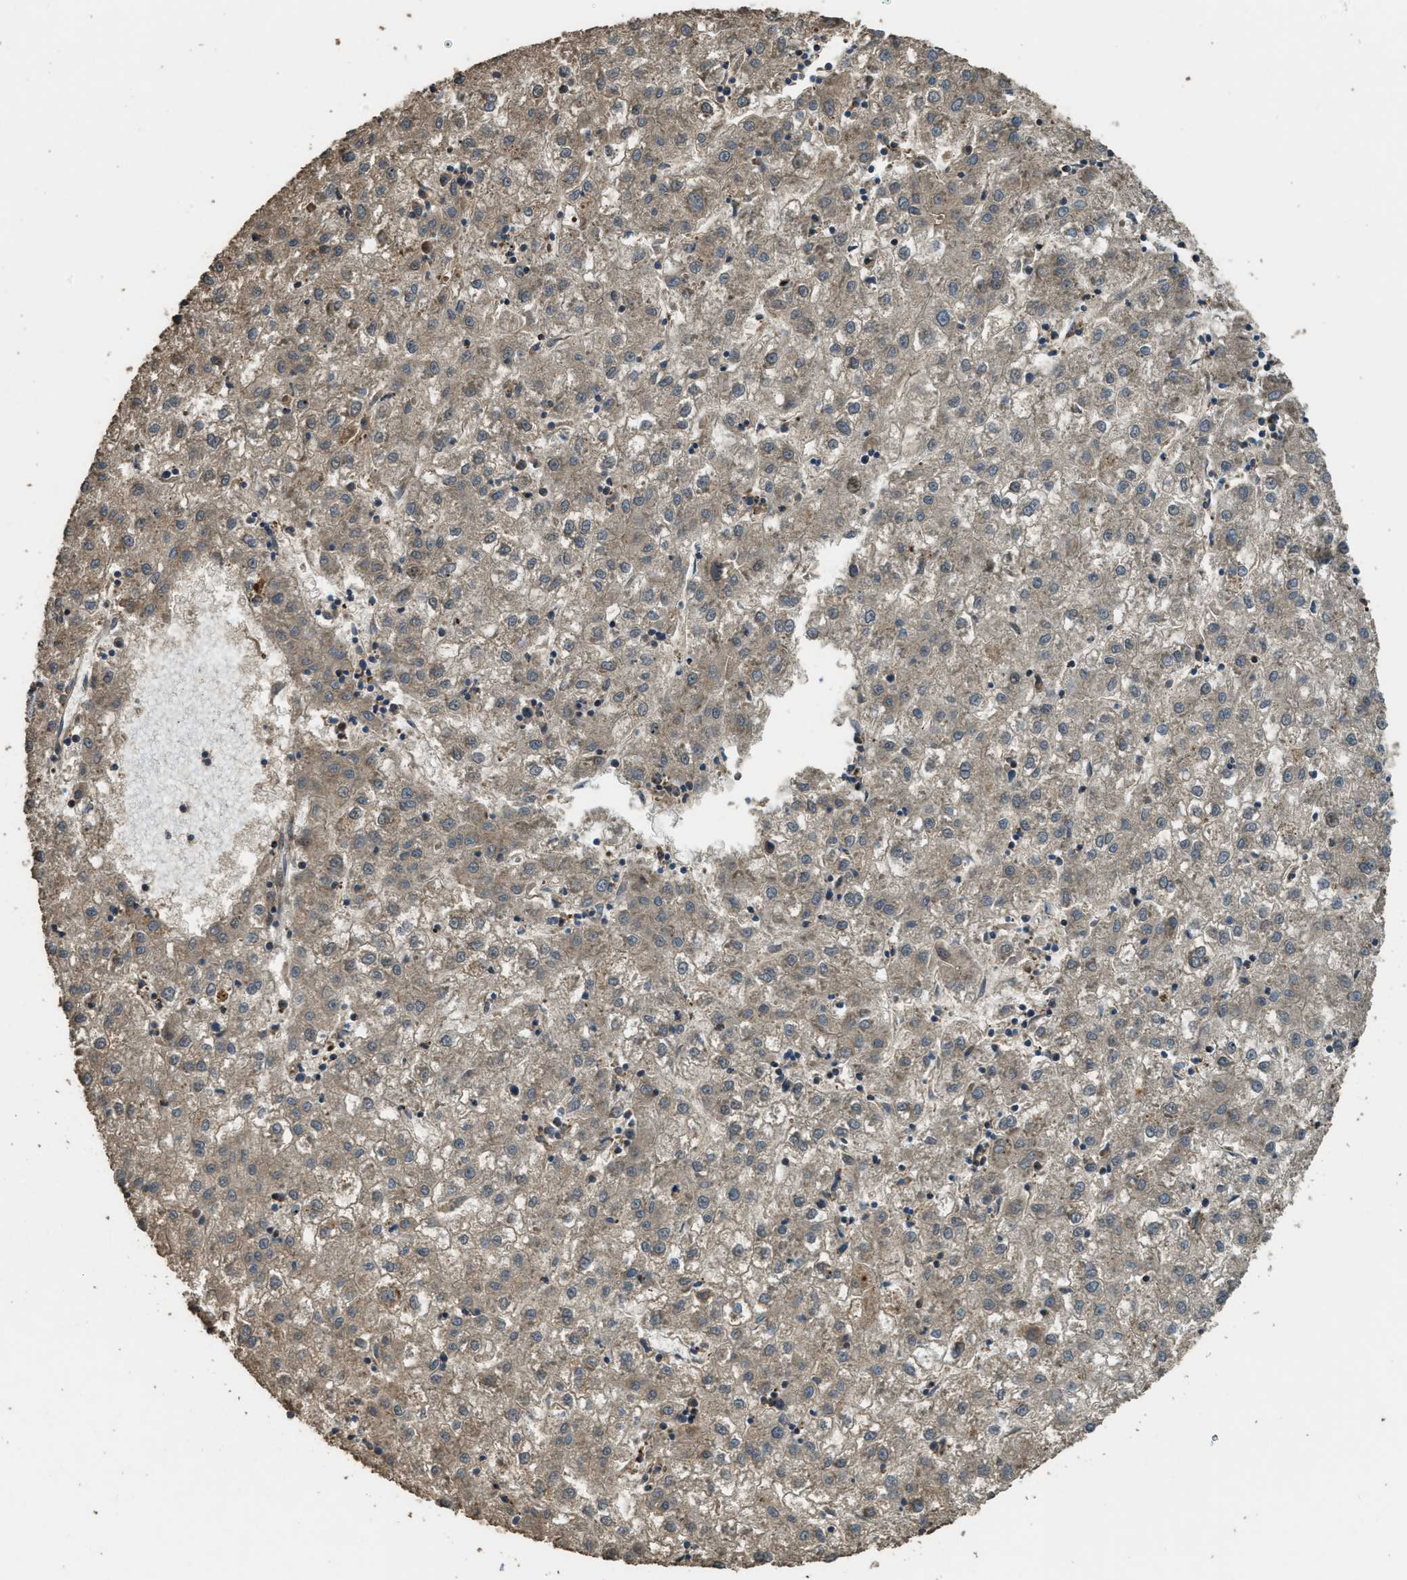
{"staining": {"intensity": "weak", "quantity": ">75%", "location": "cytoplasmic/membranous"}, "tissue": "liver cancer", "cell_type": "Tumor cells", "image_type": "cancer", "snomed": [{"axis": "morphology", "description": "Carcinoma, Hepatocellular, NOS"}, {"axis": "topography", "description": "Liver"}], "caption": "Human hepatocellular carcinoma (liver) stained with a protein marker shows weak staining in tumor cells.", "gene": "PPP6R3", "patient": {"sex": "male", "age": 72}}